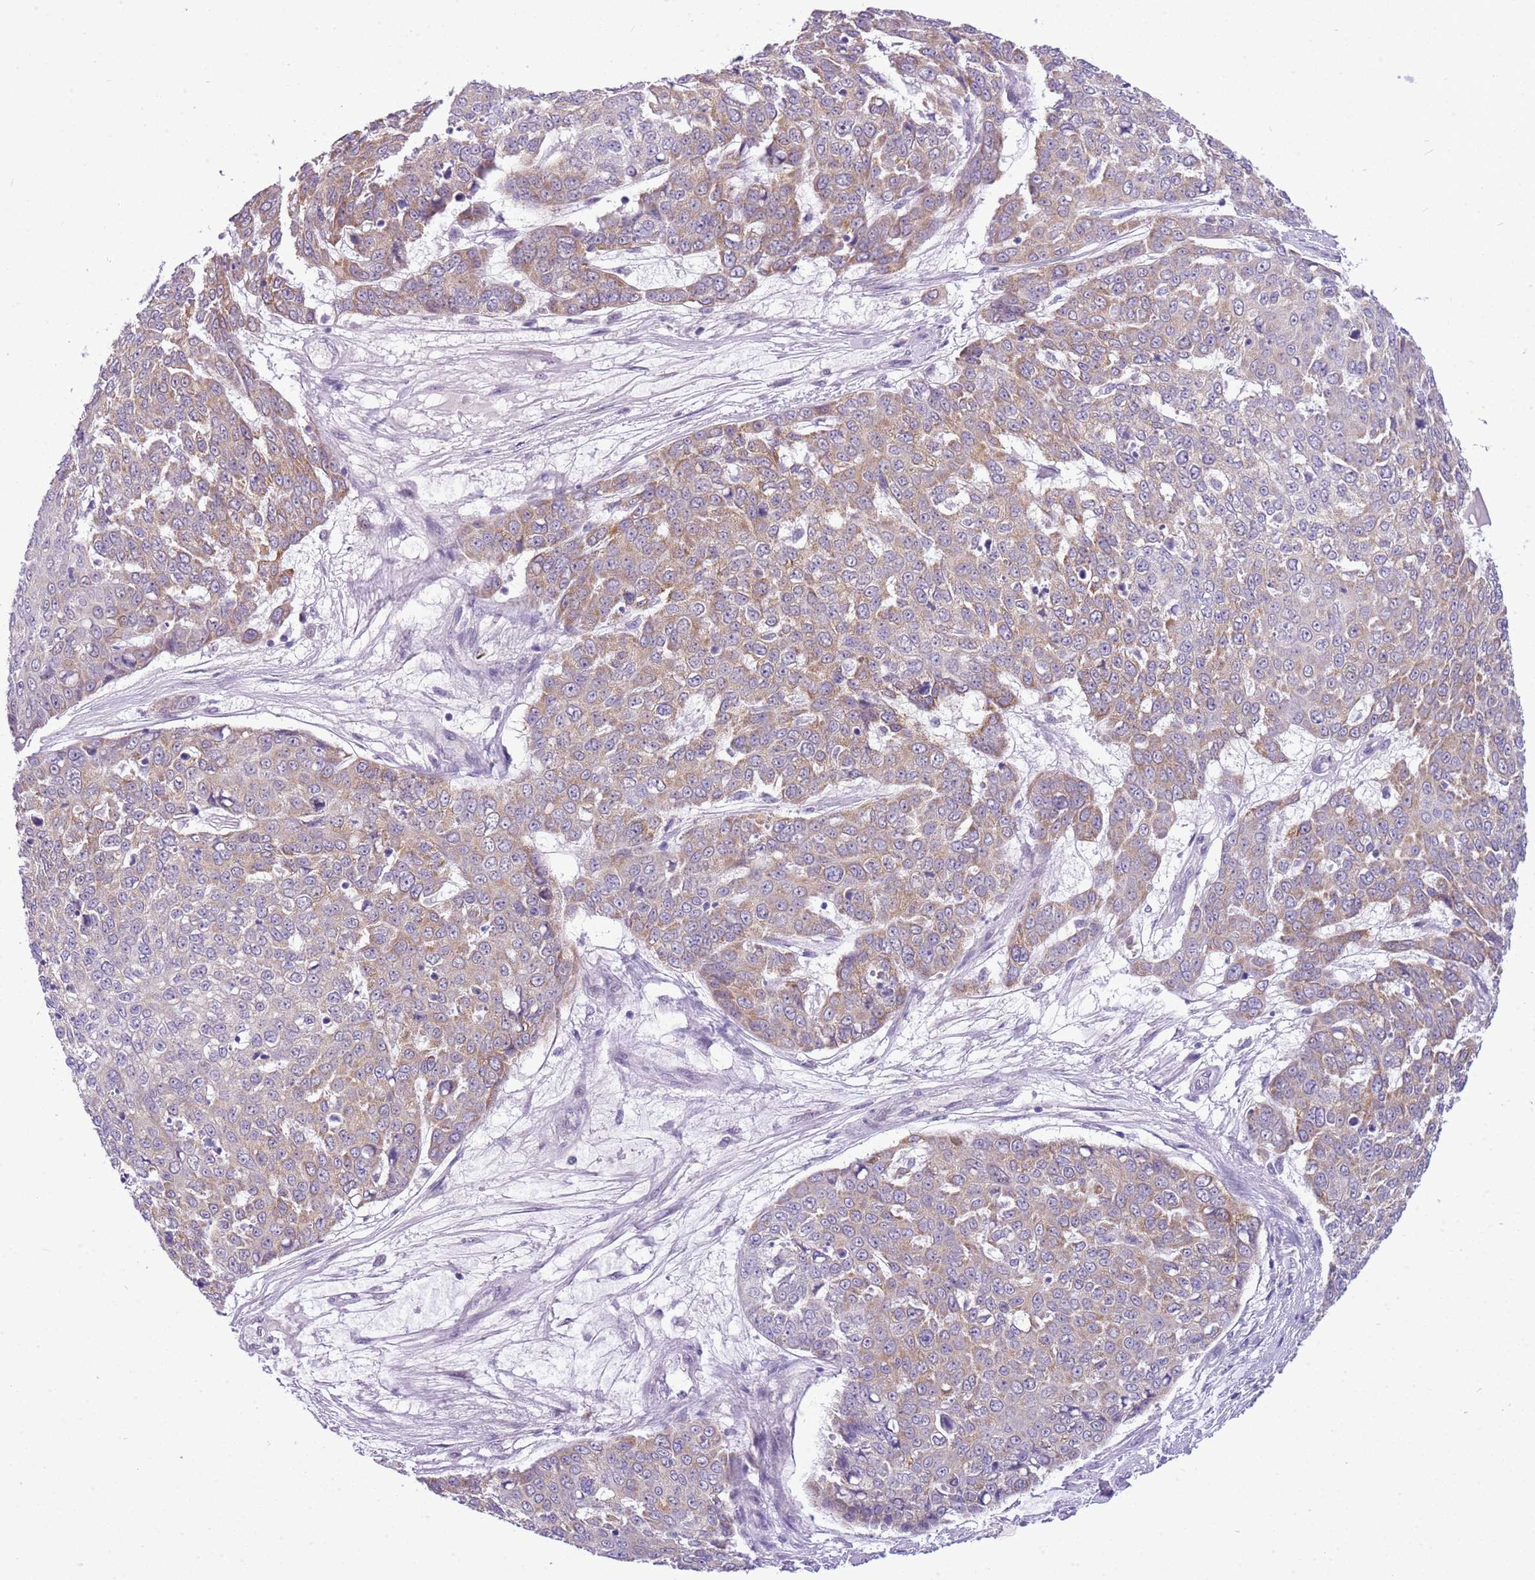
{"staining": {"intensity": "weak", "quantity": "25%-75%", "location": "cytoplasmic/membranous"}, "tissue": "skin cancer", "cell_type": "Tumor cells", "image_type": "cancer", "snomed": [{"axis": "morphology", "description": "Squamous cell carcinoma, NOS"}, {"axis": "topography", "description": "Skin"}], "caption": "Protein analysis of skin cancer tissue reveals weak cytoplasmic/membranous expression in about 25%-75% of tumor cells. The staining was performed using DAB (3,3'-diaminobenzidine) to visualize the protein expression in brown, while the nuclei were stained in blue with hematoxylin (Magnification: 20x).", "gene": "FAM120C", "patient": {"sex": "male", "age": 71}}